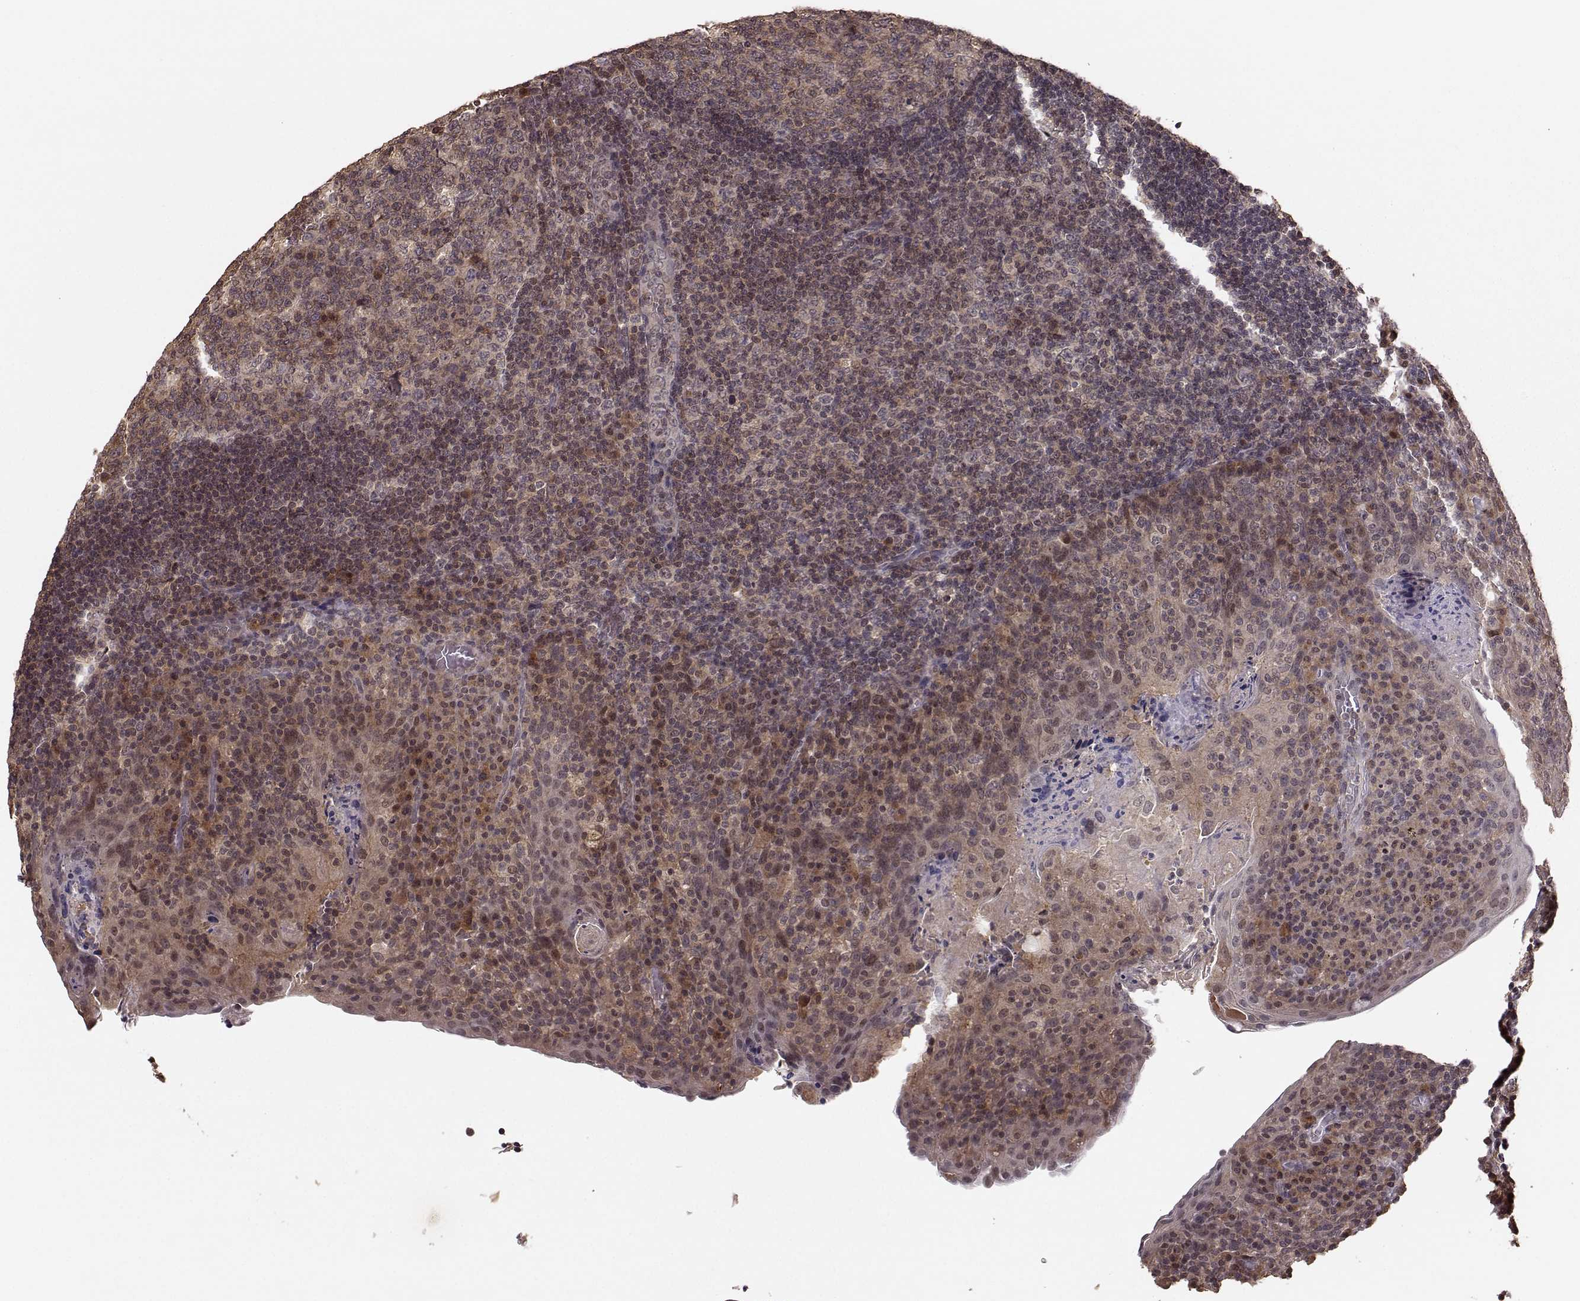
{"staining": {"intensity": "weak", "quantity": "<25%", "location": "cytoplasmic/membranous"}, "tissue": "tonsil", "cell_type": "Germinal center cells", "image_type": "normal", "snomed": [{"axis": "morphology", "description": "Normal tissue, NOS"}, {"axis": "topography", "description": "Tonsil"}], "caption": "High power microscopy micrograph of an IHC histopathology image of benign tonsil, revealing no significant positivity in germinal center cells.", "gene": "PLEKHG3", "patient": {"sex": "male", "age": 17}}